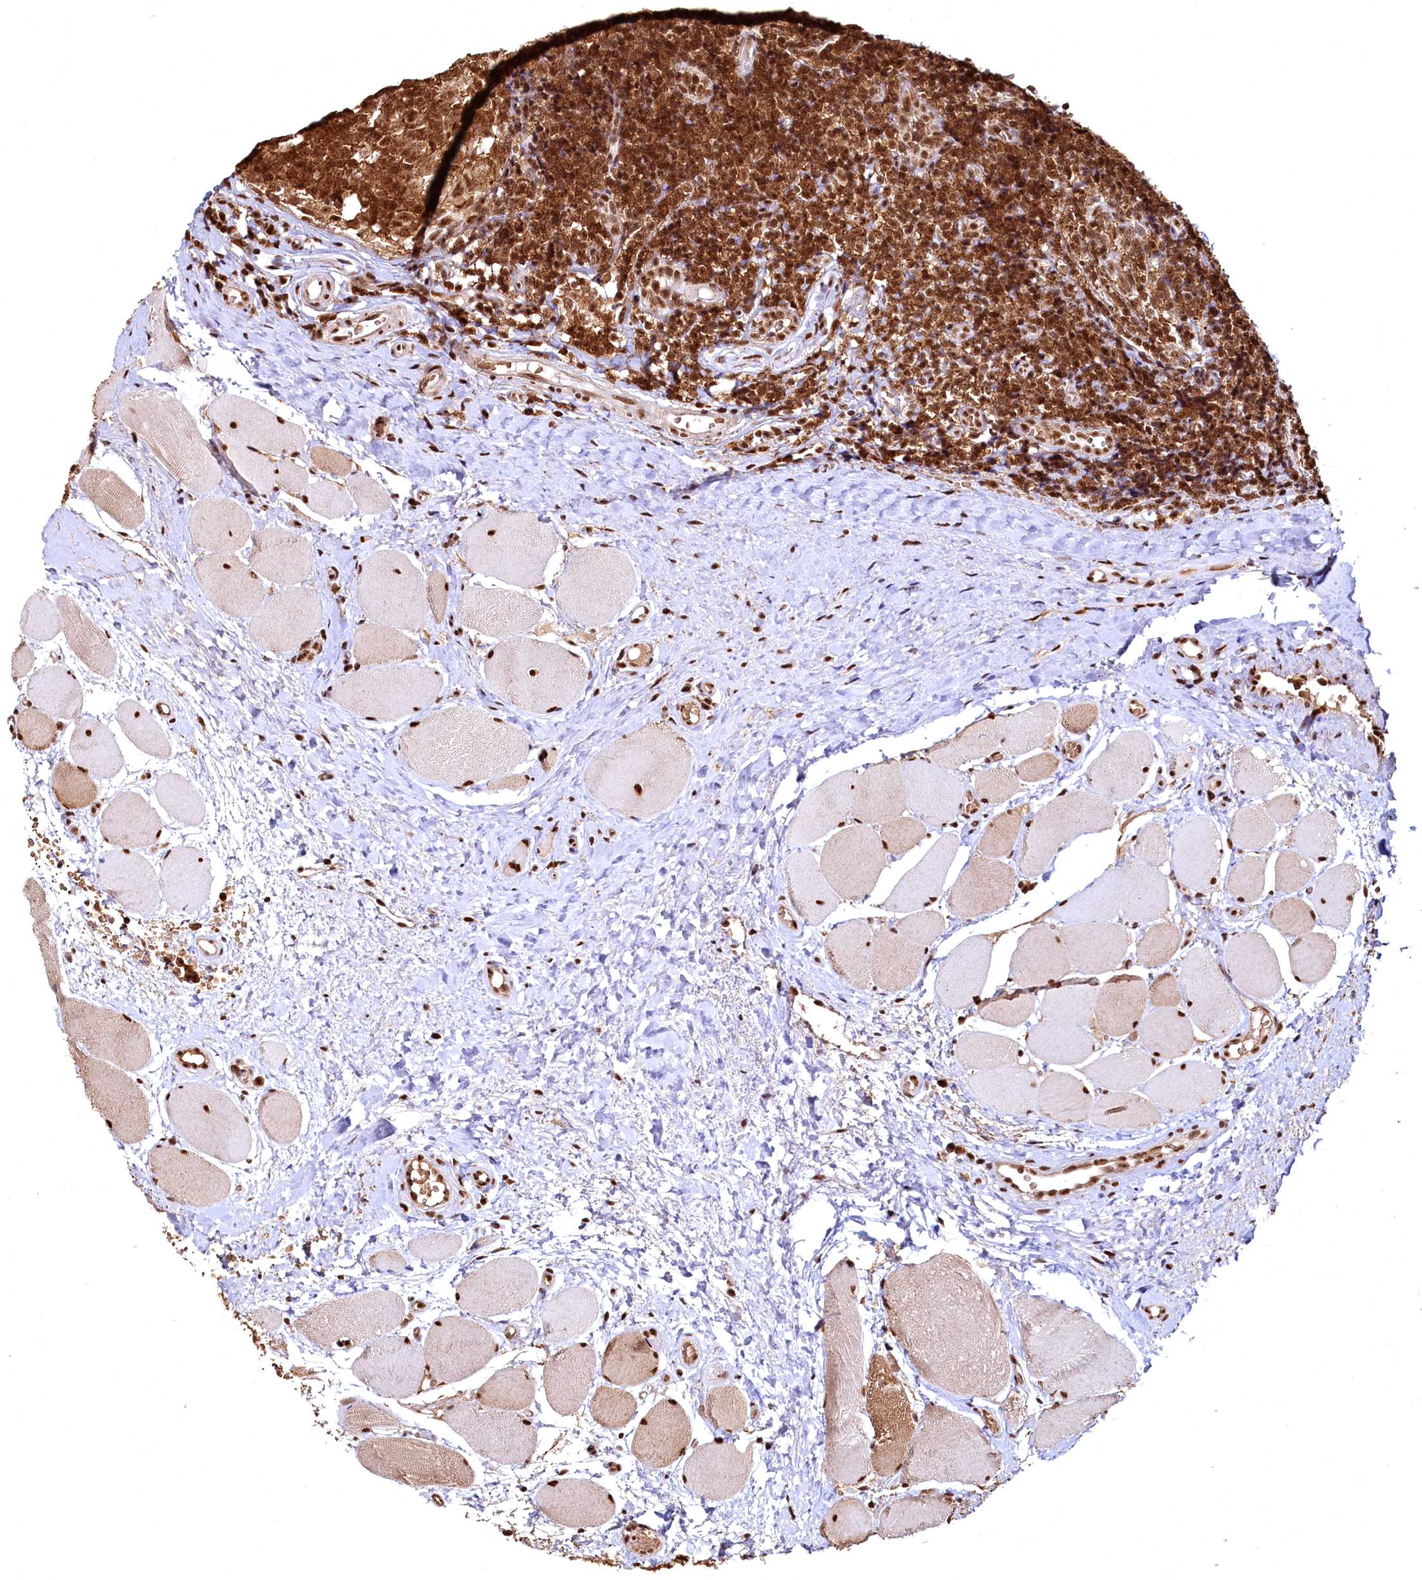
{"staining": {"intensity": "strong", "quantity": ">75%", "location": "nuclear"}, "tissue": "tonsil", "cell_type": "Germinal center cells", "image_type": "normal", "snomed": [{"axis": "morphology", "description": "Normal tissue, NOS"}, {"axis": "topography", "description": "Tonsil"}], "caption": "Immunohistochemistry (IHC) (DAB) staining of benign human tonsil exhibits strong nuclear protein expression in approximately >75% of germinal center cells.", "gene": "RSRC2", "patient": {"sex": "female", "age": 19}}